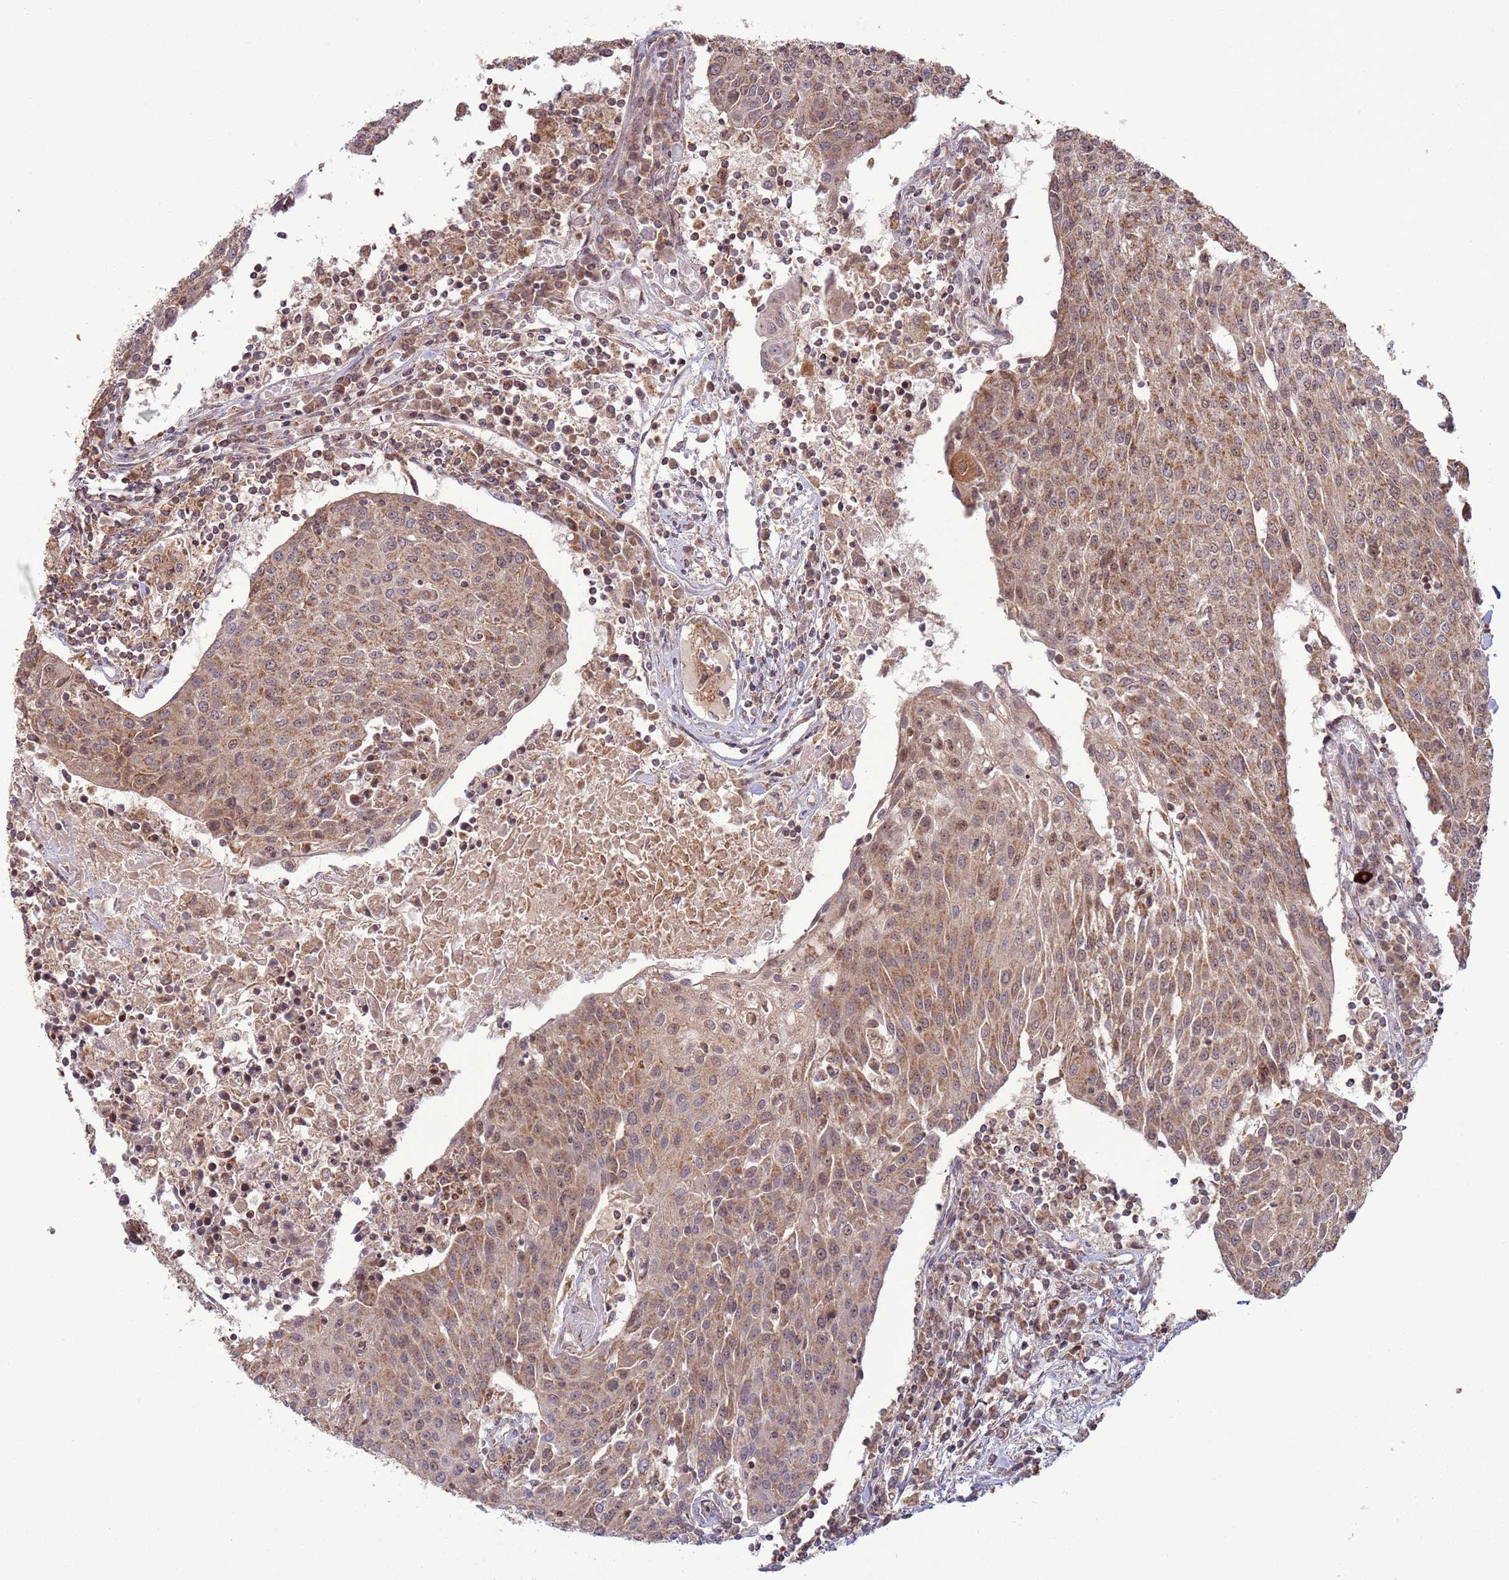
{"staining": {"intensity": "moderate", "quantity": ">75%", "location": "cytoplasmic/membranous,nuclear"}, "tissue": "urothelial cancer", "cell_type": "Tumor cells", "image_type": "cancer", "snomed": [{"axis": "morphology", "description": "Urothelial carcinoma, High grade"}, {"axis": "topography", "description": "Urinary bladder"}], "caption": "Immunohistochemical staining of human high-grade urothelial carcinoma demonstrates moderate cytoplasmic/membranous and nuclear protein expression in approximately >75% of tumor cells. (DAB (3,3'-diaminobenzidine) IHC with brightfield microscopy, high magnification).", "gene": "RCOR2", "patient": {"sex": "female", "age": 85}}